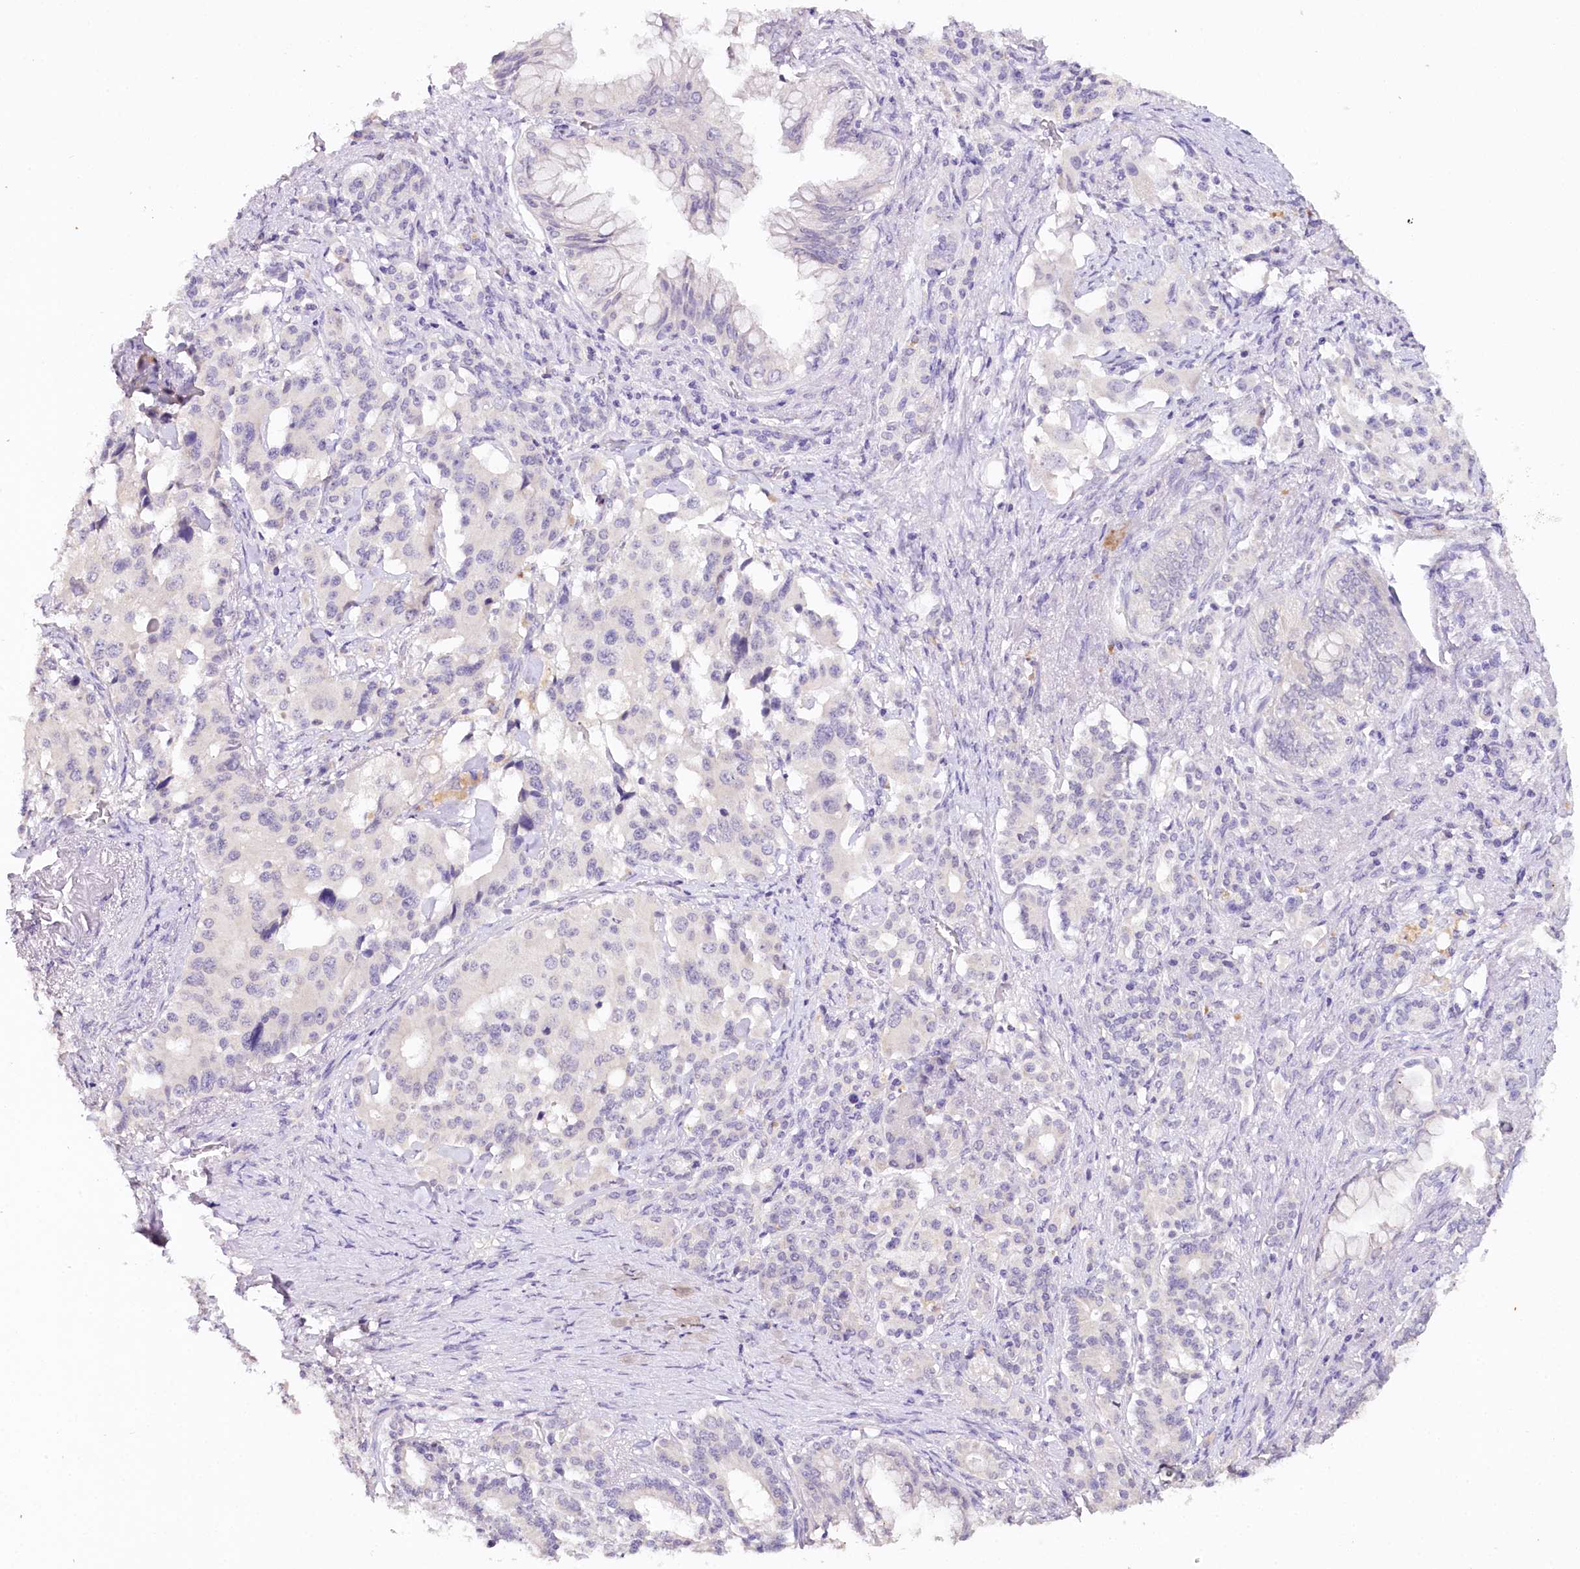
{"staining": {"intensity": "negative", "quantity": "none", "location": "none"}, "tissue": "pancreatic cancer", "cell_type": "Tumor cells", "image_type": "cancer", "snomed": [{"axis": "morphology", "description": "Adenocarcinoma, NOS"}, {"axis": "topography", "description": "Pancreas"}], "caption": "Tumor cells are negative for brown protein staining in pancreatic cancer (adenocarcinoma). (DAB (3,3'-diaminobenzidine) IHC, high magnification).", "gene": "TP53", "patient": {"sex": "female", "age": 74}}